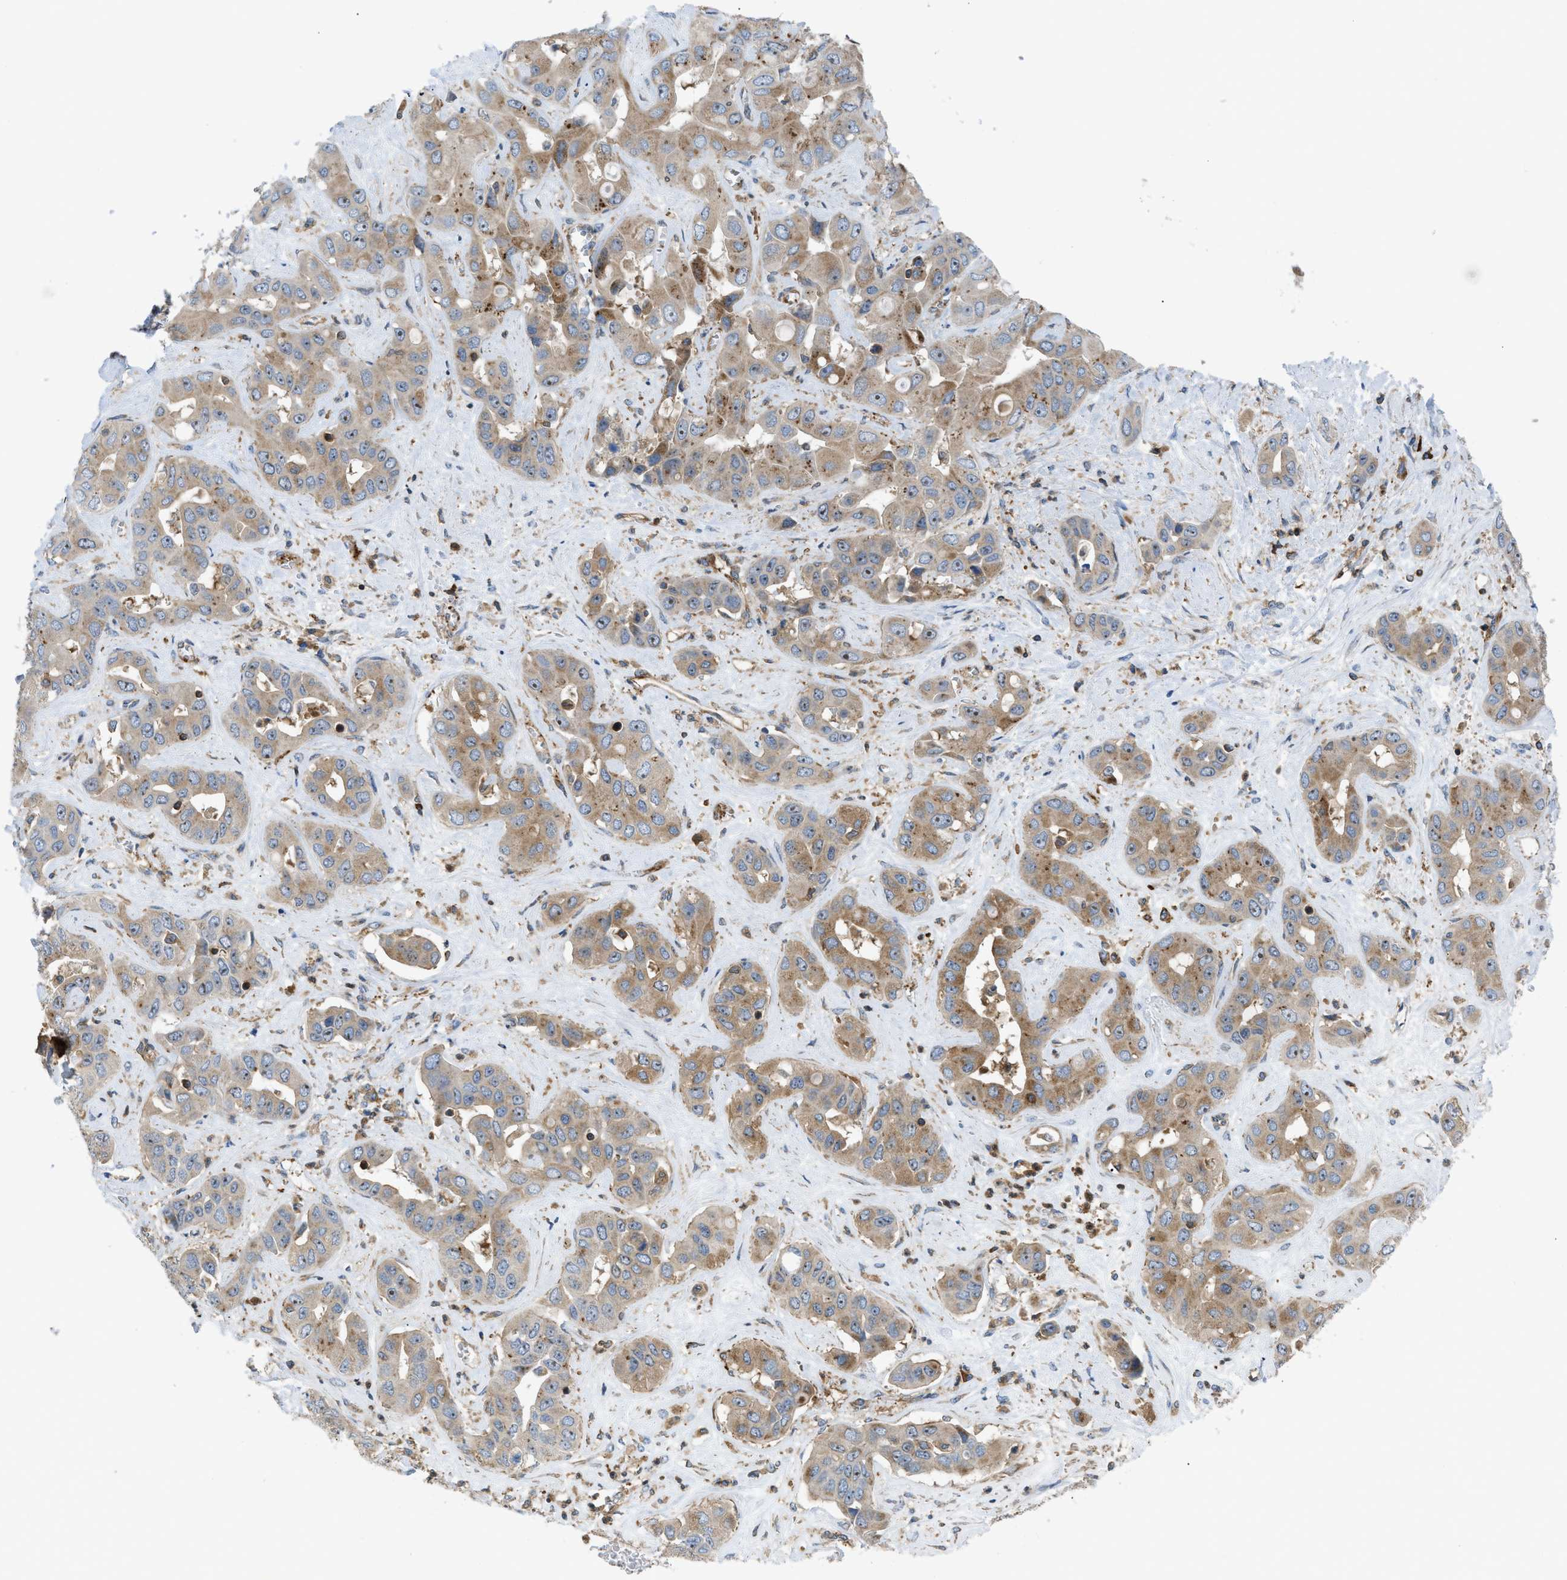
{"staining": {"intensity": "moderate", "quantity": ">75%", "location": "cytoplasmic/membranous"}, "tissue": "liver cancer", "cell_type": "Tumor cells", "image_type": "cancer", "snomed": [{"axis": "morphology", "description": "Cholangiocarcinoma"}, {"axis": "topography", "description": "Liver"}], "caption": "Immunohistochemical staining of cholangiocarcinoma (liver) reveals medium levels of moderate cytoplasmic/membranous positivity in approximately >75% of tumor cells. Ihc stains the protein of interest in brown and the nuclei are stained blue.", "gene": "ATP2A3", "patient": {"sex": "female", "age": 52}}